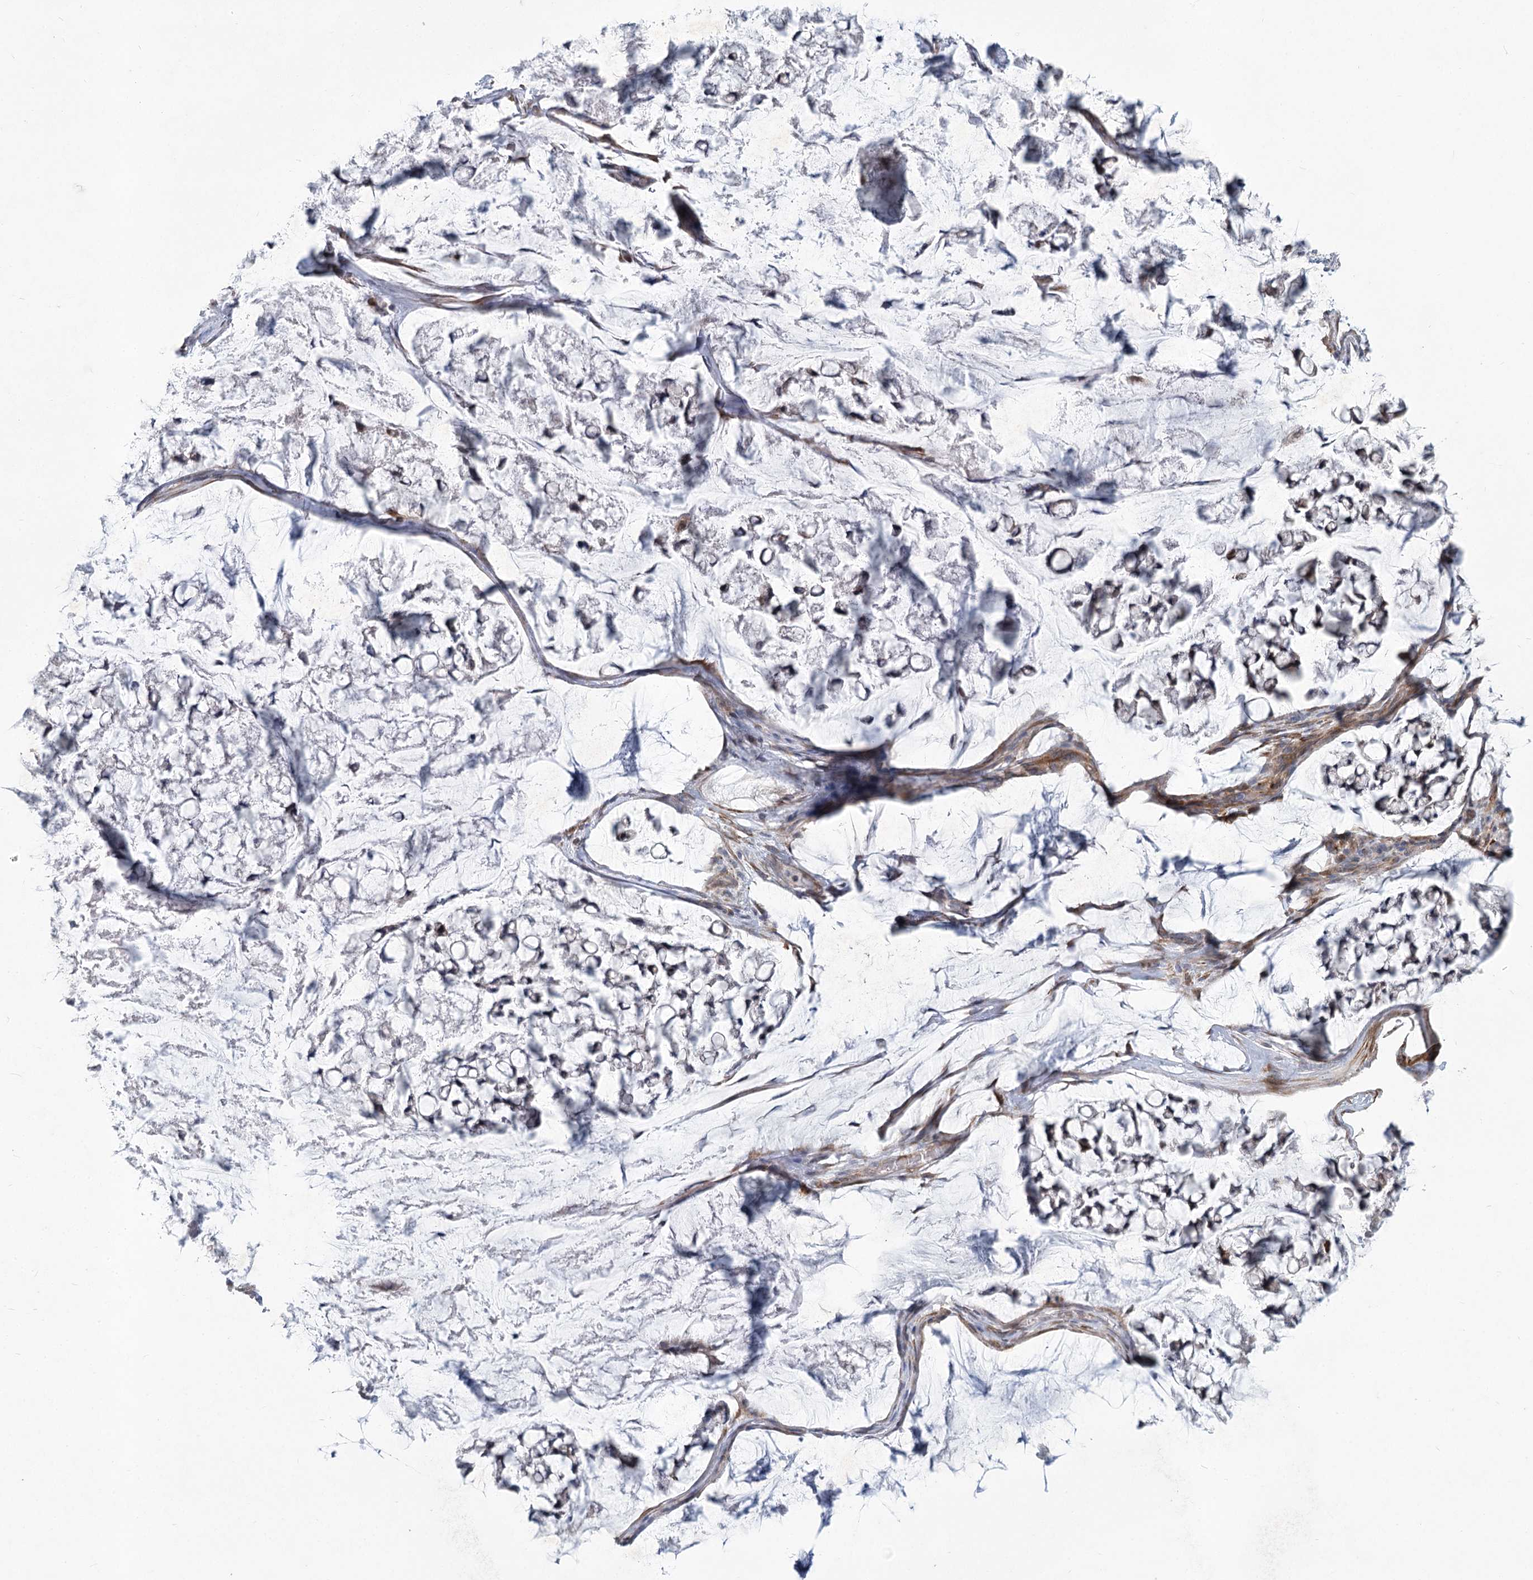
{"staining": {"intensity": "negative", "quantity": "none", "location": "none"}, "tissue": "stomach cancer", "cell_type": "Tumor cells", "image_type": "cancer", "snomed": [{"axis": "morphology", "description": "Adenocarcinoma, NOS"}, {"axis": "topography", "description": "Stomach, lower"}], "caption": "A high-resolution photomicrograph shows immunohistochemistry staining of stomach cancer (adenocarcinoma), which shows no significant staining in tumor cells. Brightfield microscopy of immunohistochemistry stained with DAB (3,3'-diaminobenzidine) (brown) and hematoxylin (blue), captured at high magnification.", "gene": "ABITRAM", "patient": {"sex": "male", "age": 67}}